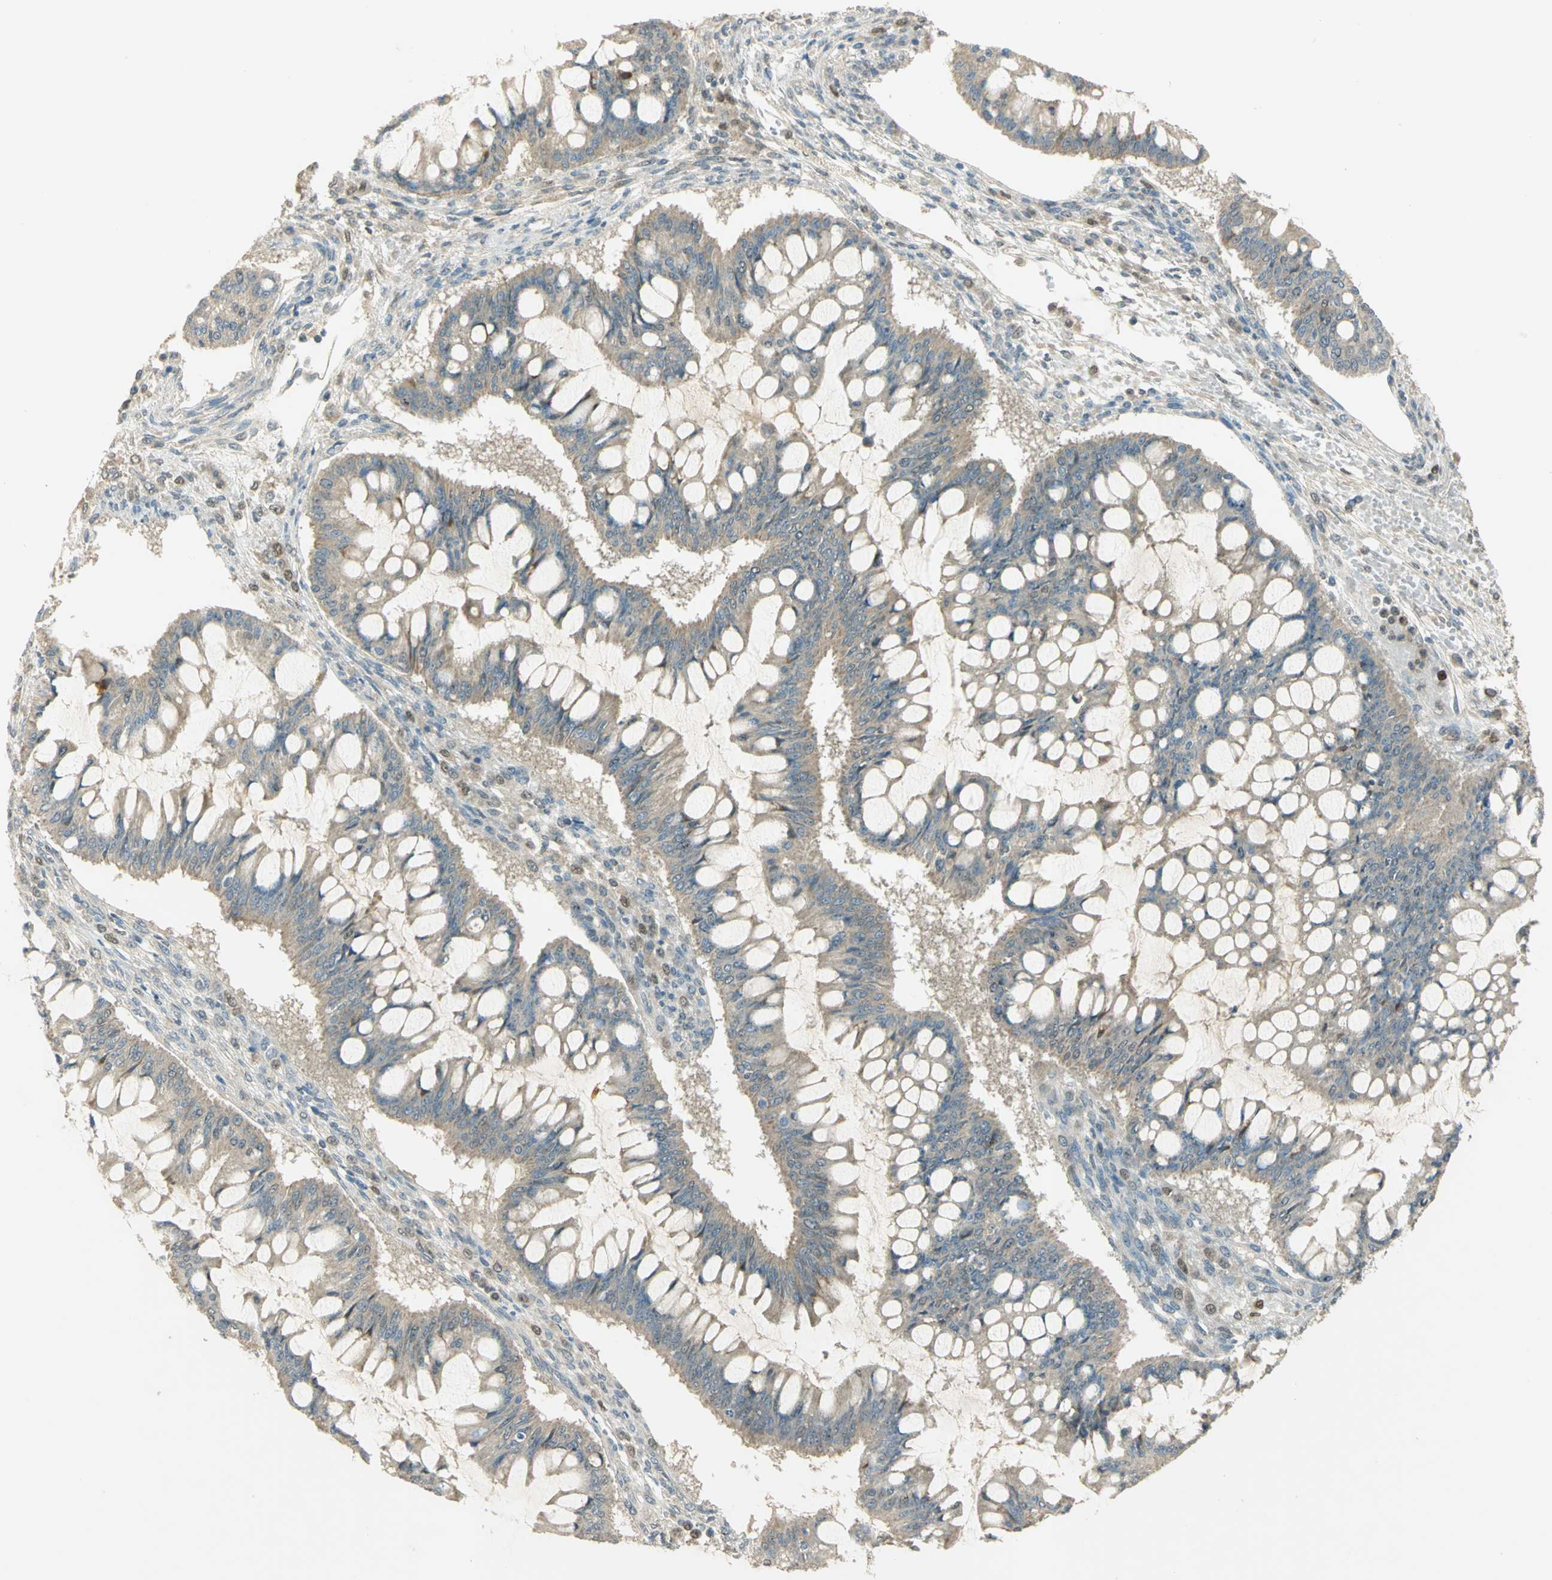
{"staining": {"intensity": "moderate", "quantity": ">75%", "location": "cytoplasmic/membranous"}, "tissue": "ovarian cancer", "cell_type": "Tumor cells", "image_type": "cancer", "snomed": [{"axis": "morphology", "description": "Cystadenocarcinoma, mucinous, NOS"}, {"axis": "topography", "description": "Ovary"}], "caption": "This image exhibits IHC staining of mucinous cystadenocarcinoma (ovarian), with medium moderate cytoplasmic/membranous positivity in approximately >75% of tumor cells.", "gene": "BIRC2", "patient": {"sex": "female", "age": 73}}